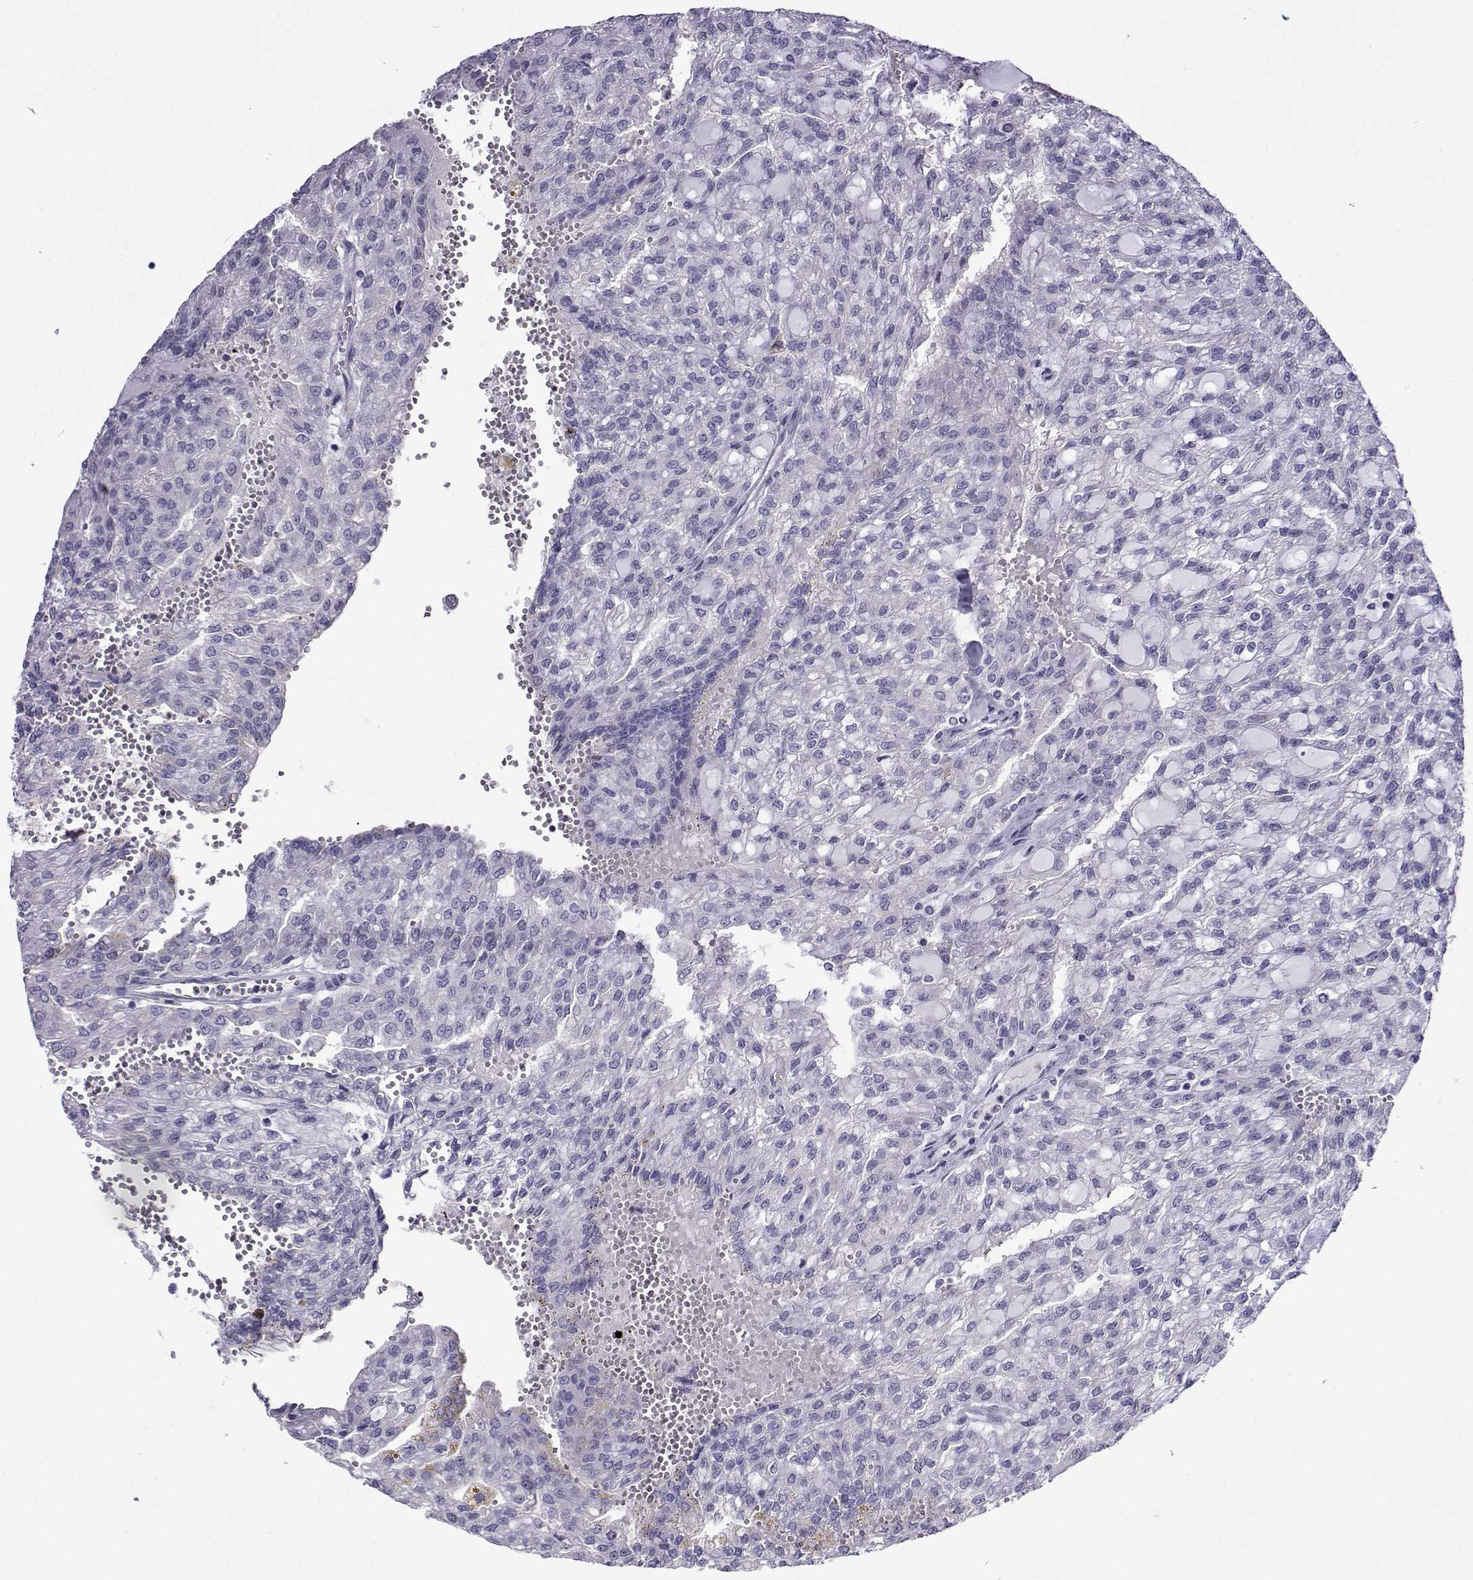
{"staining": {"intensity": "negative", "quantity": "none", "location": "none"}, "tissue": "renal cancer", "cell_type": "Tumor cells", "image_type": "cancer", "snomed": [{"axis": "morphology", "description": "Adenocarcinoma, NOS"}, {"axis": "topography", "description": "Kidney"}], "caption": "The histopathology image exhibits no significant positivity in tumor cells of adenocarcinoma (renal).", "gene": "FCAMR", "patient": {"sex": "male", "age": 63}}